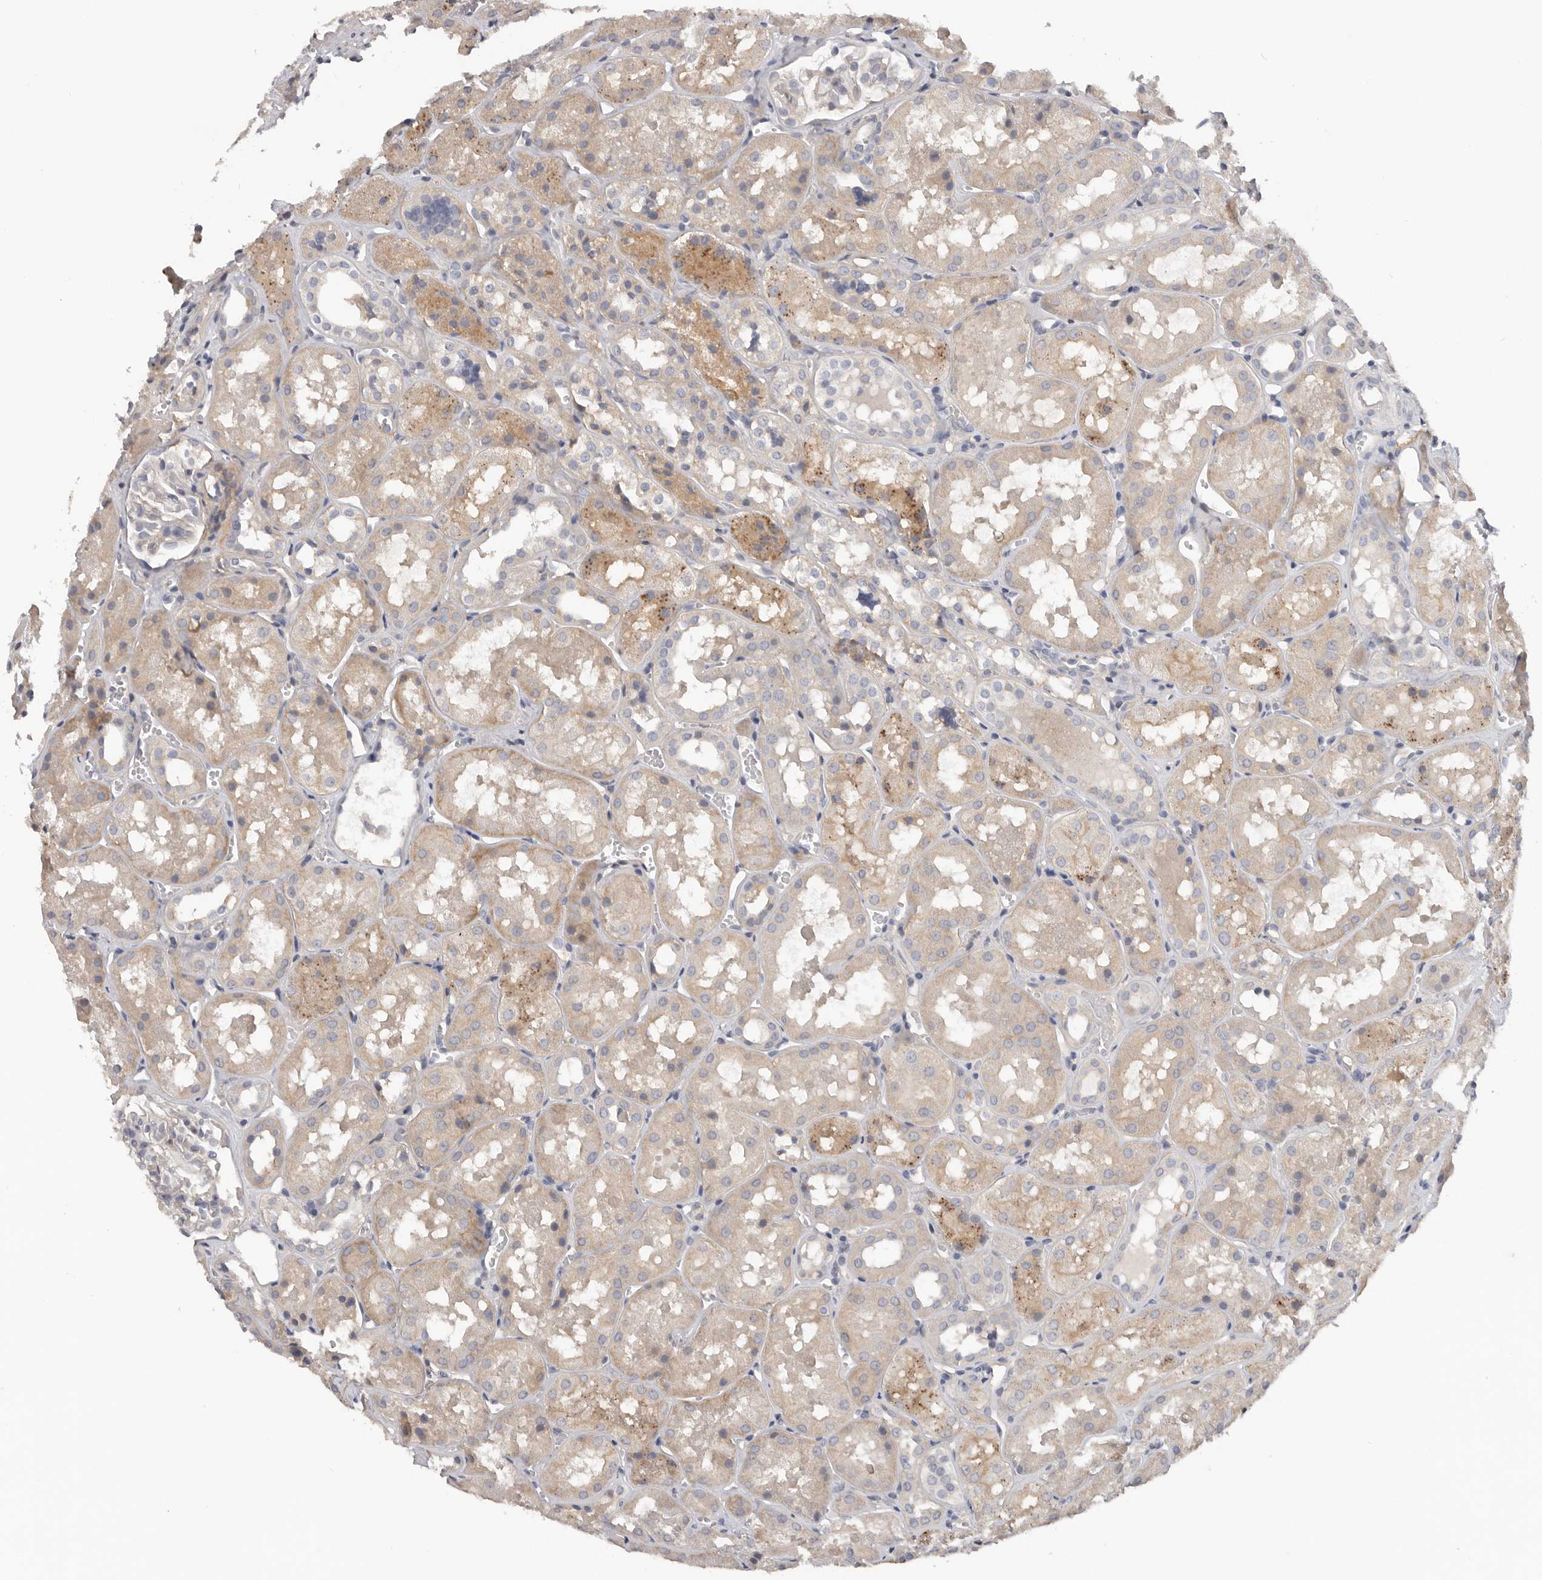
{"staining": {"intensity": "negative", "quantity": "none", "location": "none"}, "tissue": "kidney", "cell_type": "Cells in glomeruli", "image_type": "normal", "snomed": [{"axis": "morphology", "description": "Normal tissue, NOS"}, {"axis": "topography", "description": "Kidney"}], "caption": "A high-resolution image shows immunohistochemistry staining of benign kidney, which exhibits no significant expression in cells in glomeruli.", "gene": "WDTC1", "patient": {"sex": "male", "age": 16}}